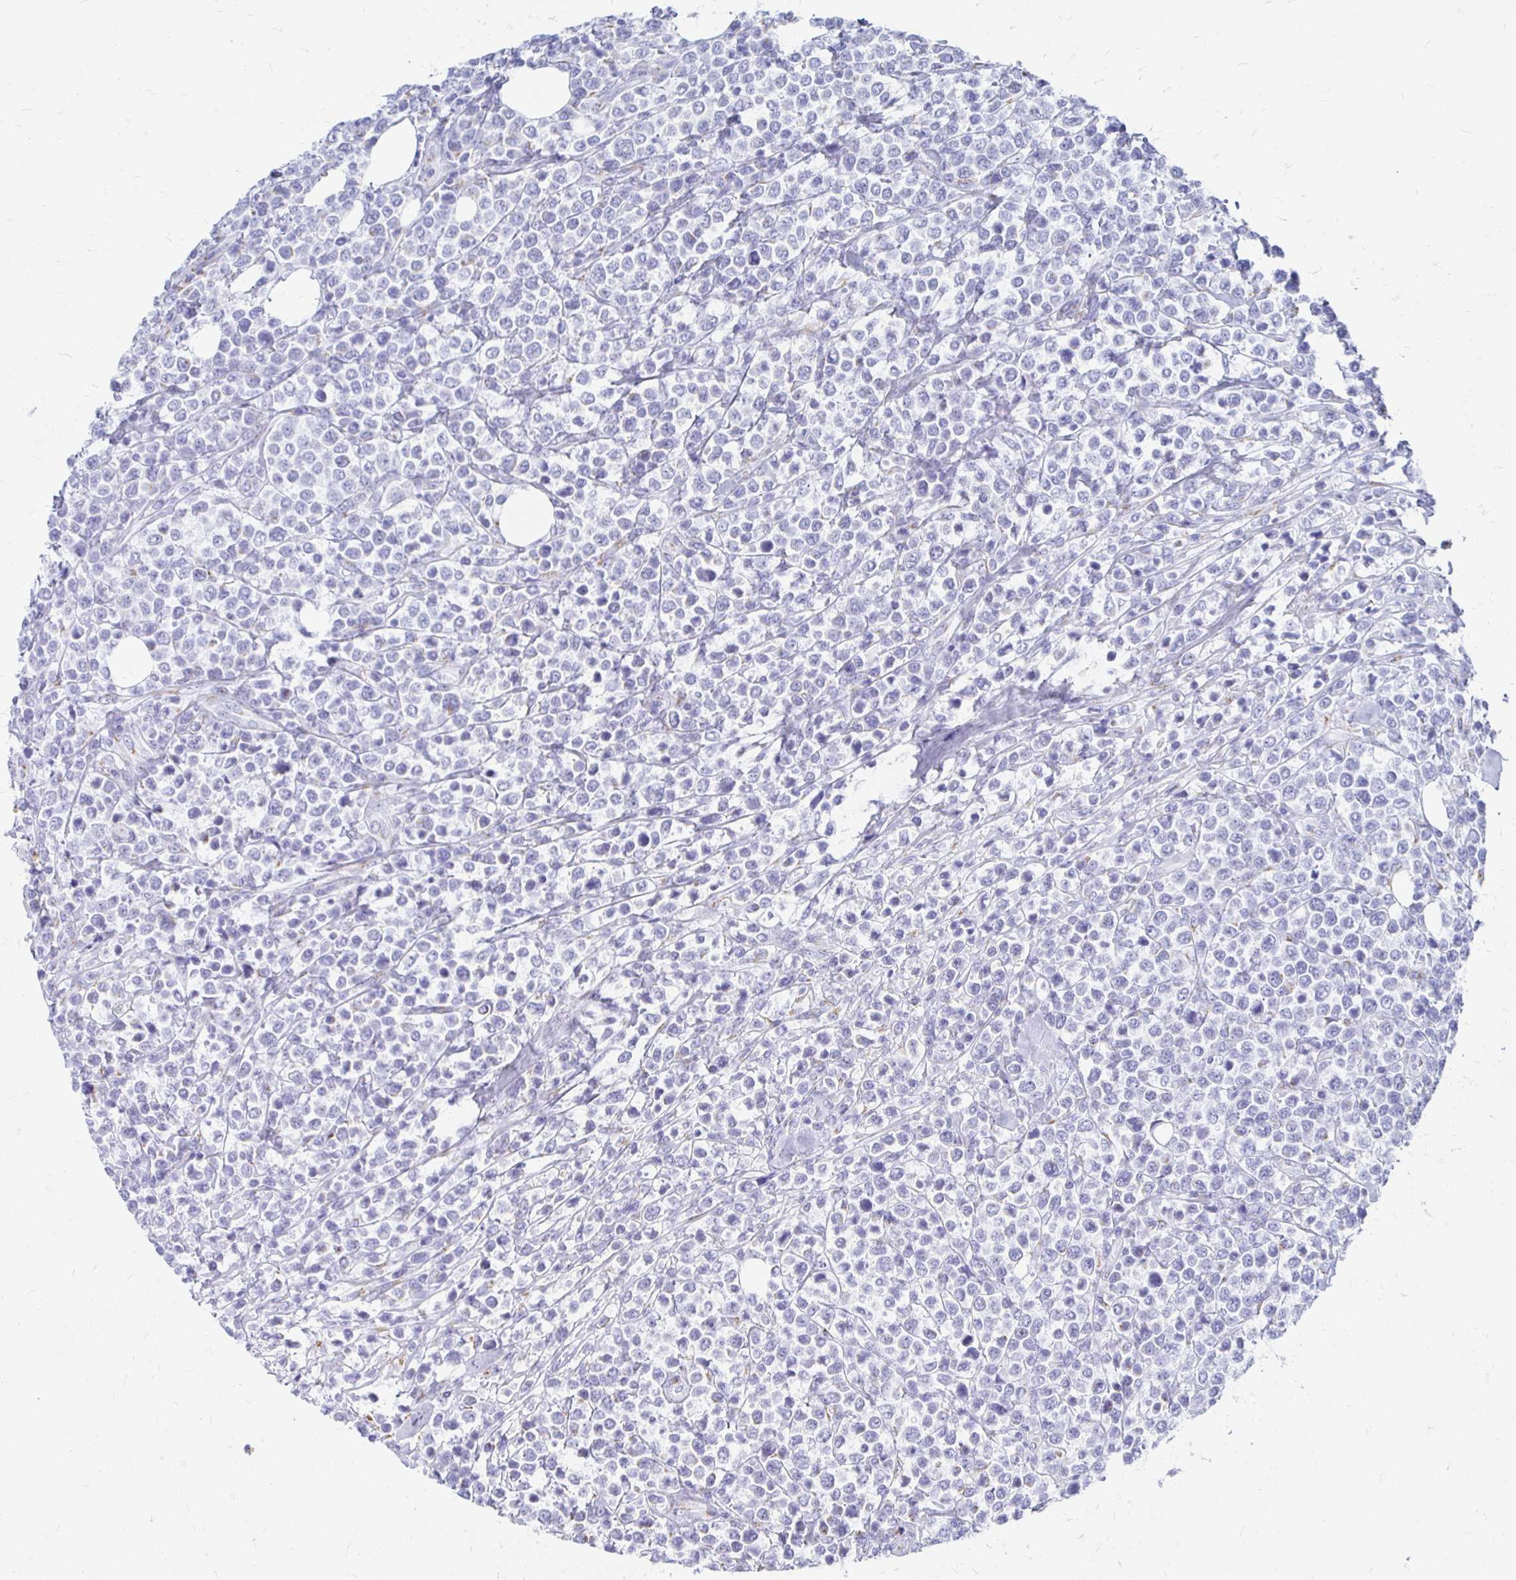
{"staining": {"intensity": "negative", "quantity": "none", "location": "none"}, "tissue": "lymphoma", "cell_type": "Tumor cells", "image_type": "cancer", "snomed": [{"axis": "morphology", "description": "Malignant lymphoma, non-Hodgkin's type, High grade"}, {"axis": "topography", "description": "Soft tissue"}], "caption": "Tumor cells show no significant protein staining in high-grade malignant lymphoma, non-Hodgkin's type.", "gene": "PAGE4", "patient": {"sex": "female", "age": 56}}